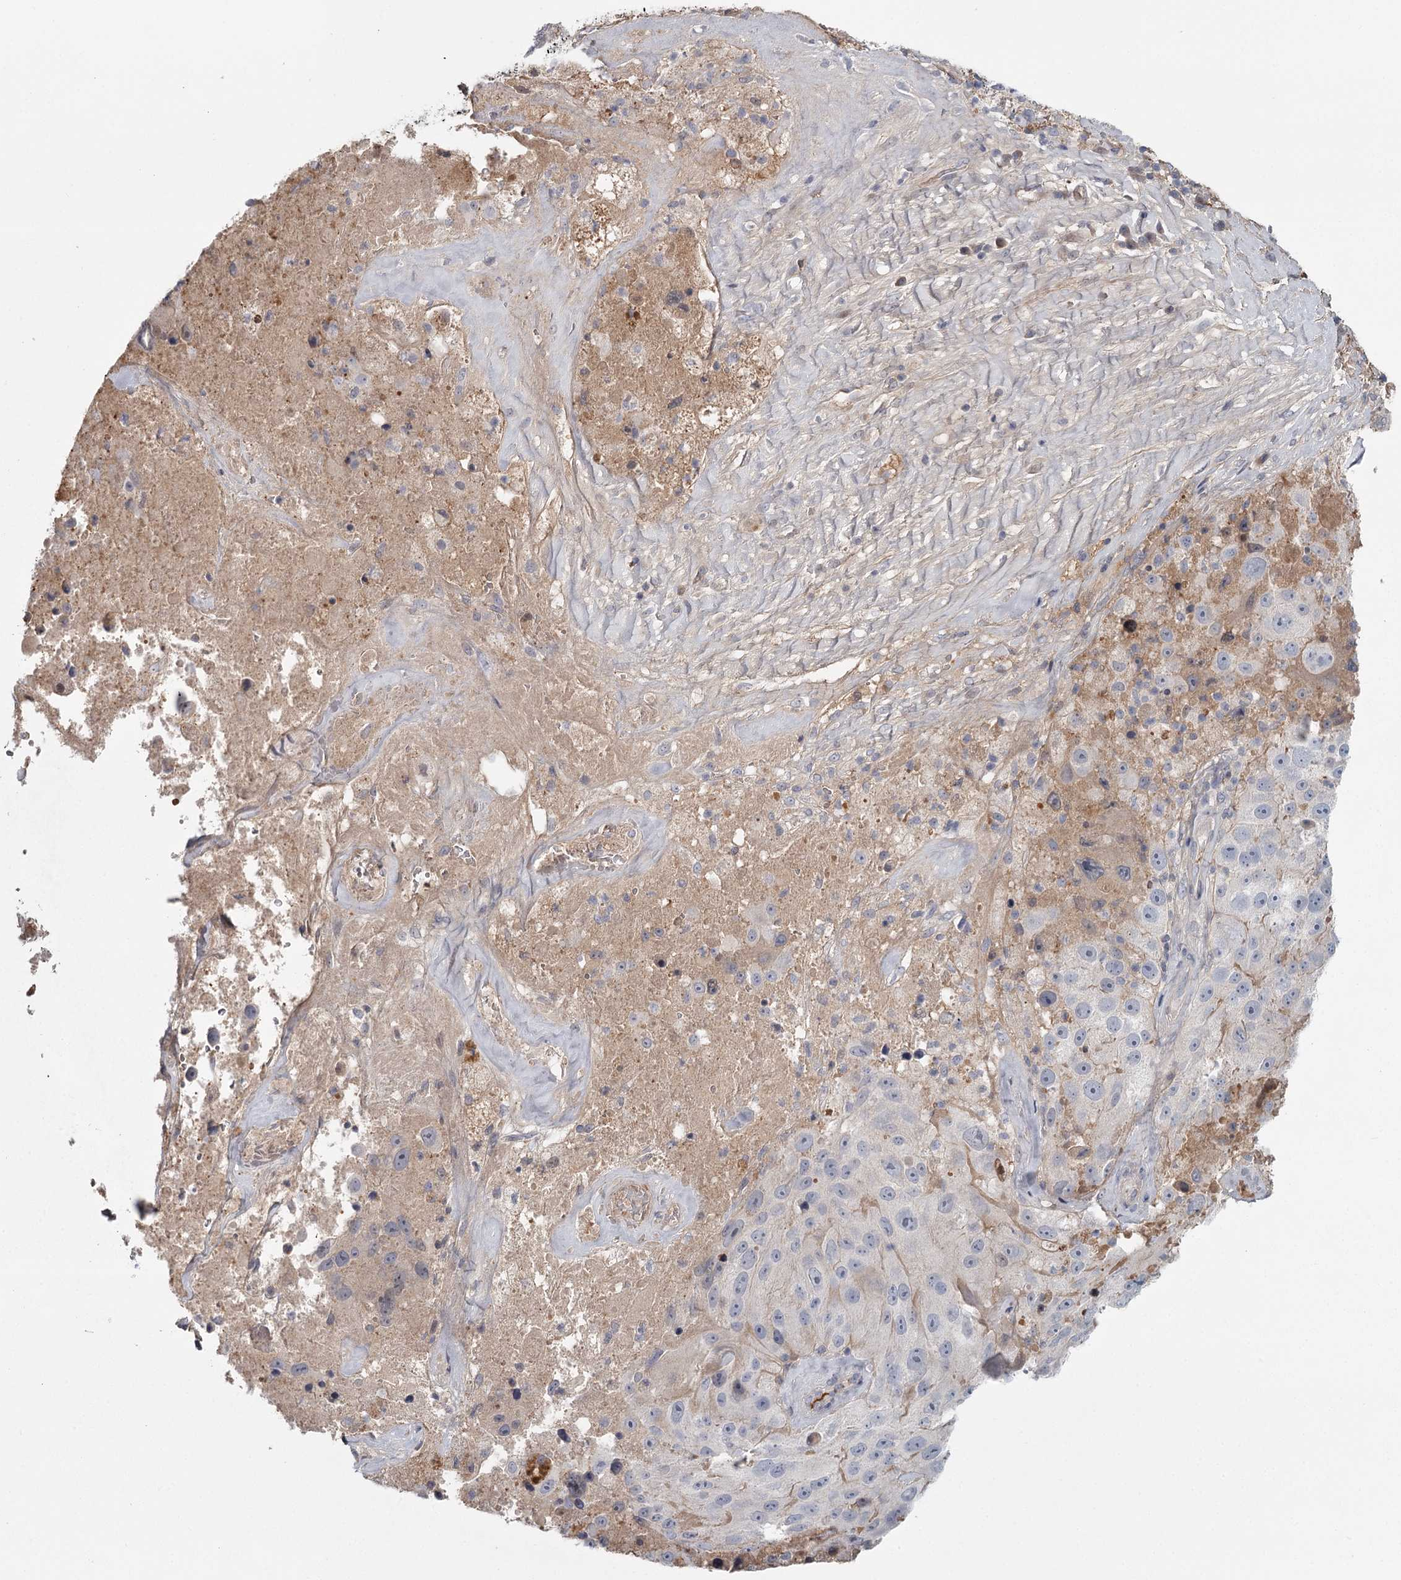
{"staining": {"intensity": "negative", "quantity": "none", "location": "none"}, "tissue": "melanoma", "cell_type": "Tumor cells", "image_type": "cancer", "snomed": [{"axis": "morphology", "description": "Malignant melanoma, Metastatic site"}, {"axis": "topography", "description": "Lymph node"}], "caption": "High magnification brightfield microscopy of malignant melanoma (metastatic site) stained with DAB (brown) and counterstained with hematoxylin (blue): tumor cells show no significant expression.", "gene": "DHRS9", "patient": {"sex": "male", "age": 62}}